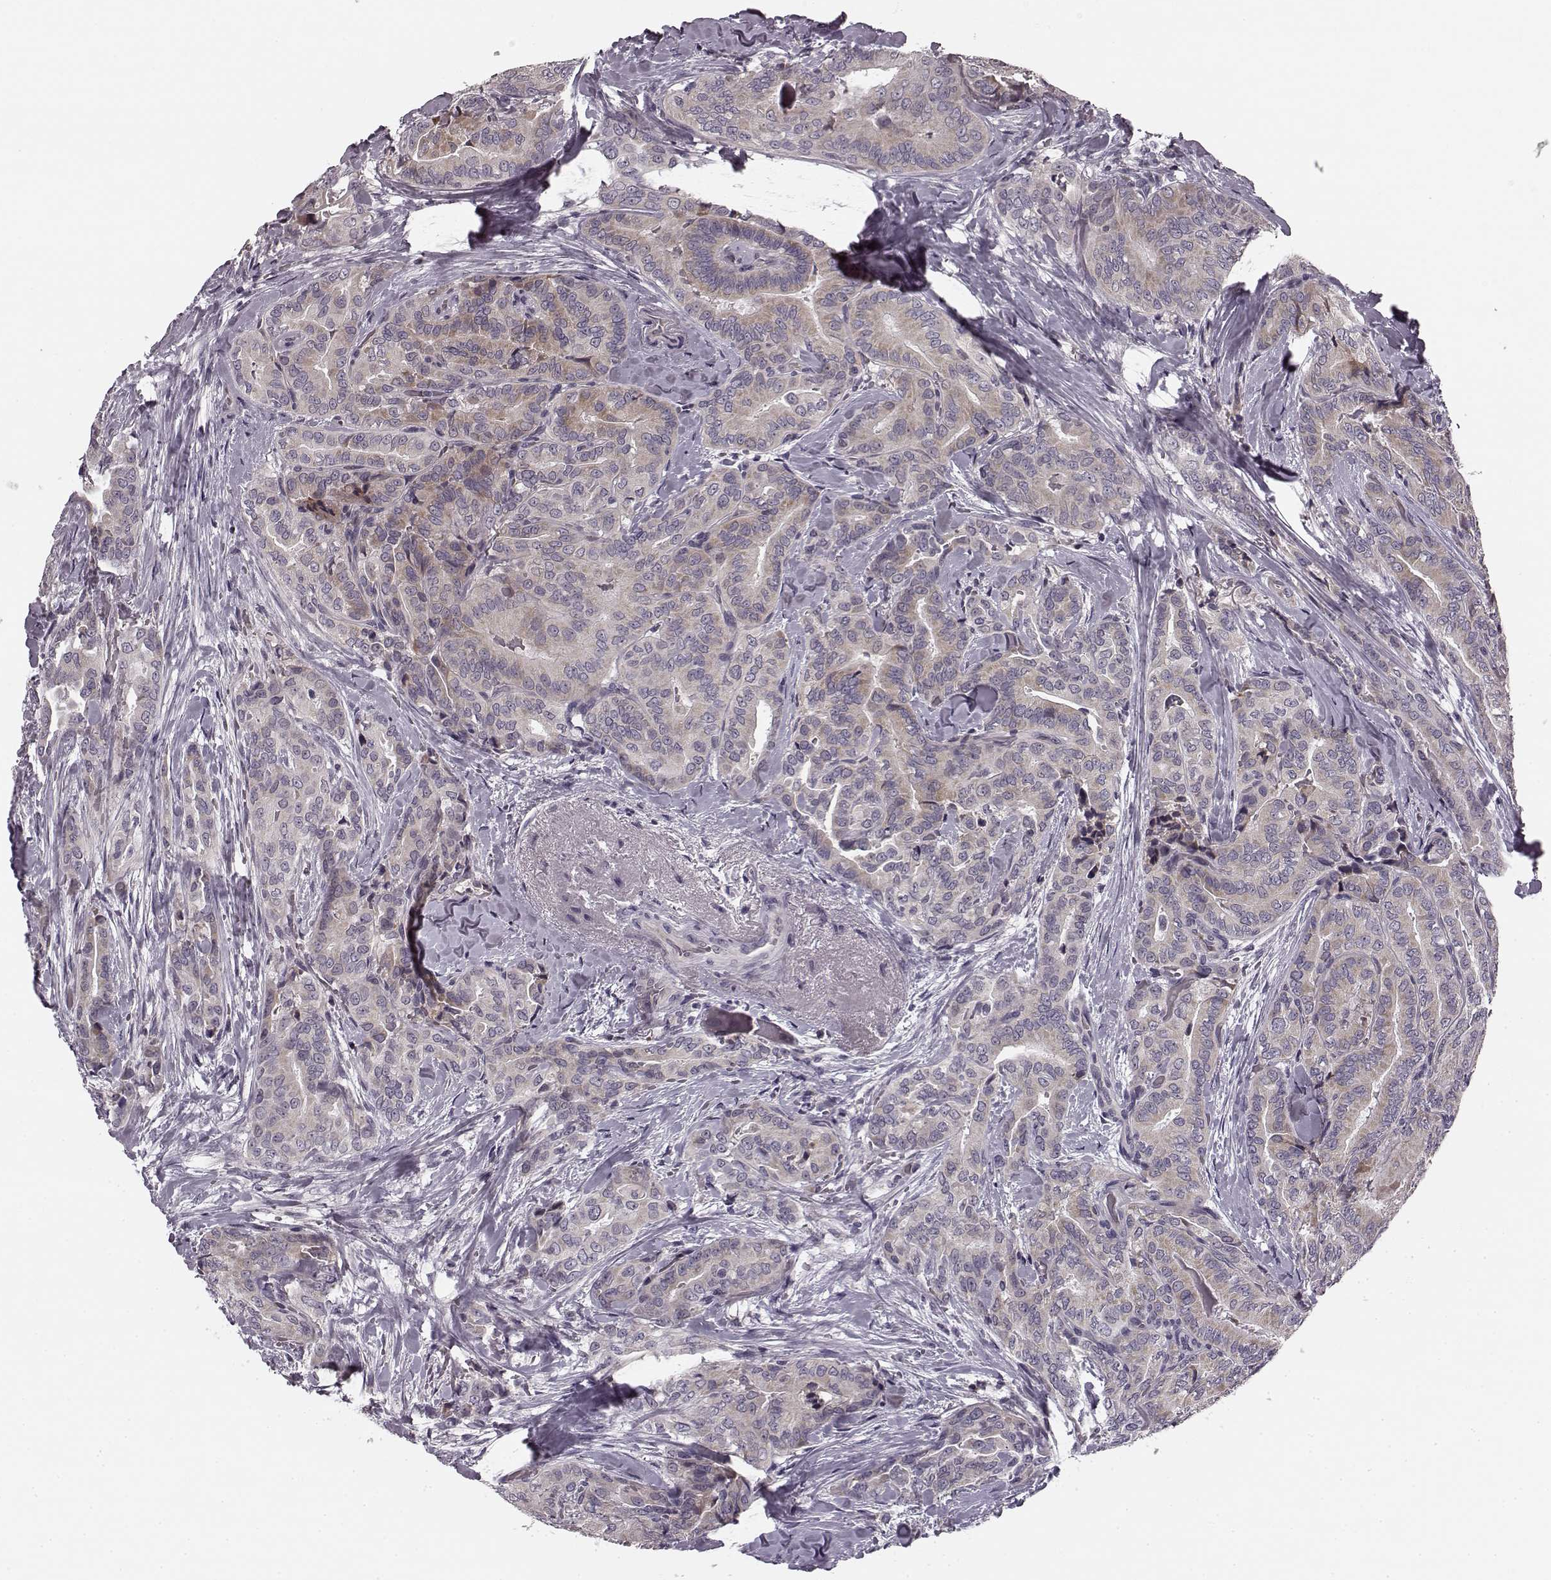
{"staining": {"intensity": "weak", "quantity": "<25%", "location": "cytoplasmic/membranous"}, "tissue": "thyroid cancer", "cell_type": "Tumor cells", "image_type": "cancer", "snomed": [{"axis": "morphology", "description": "Papillary adenocarcinoma, NOS"}, {"axis": "topography", "description": "Thyroid gland"}], "caption": "High magnification brightfield microscopy of thyroid papillary adenocarcinoma stained with DAB (brown) and counterstained with hematoxylin (blue): tumor cells show no significant positivity.", "gene": "FAM234B", "patient": {"sex": "male", "age": 61}}